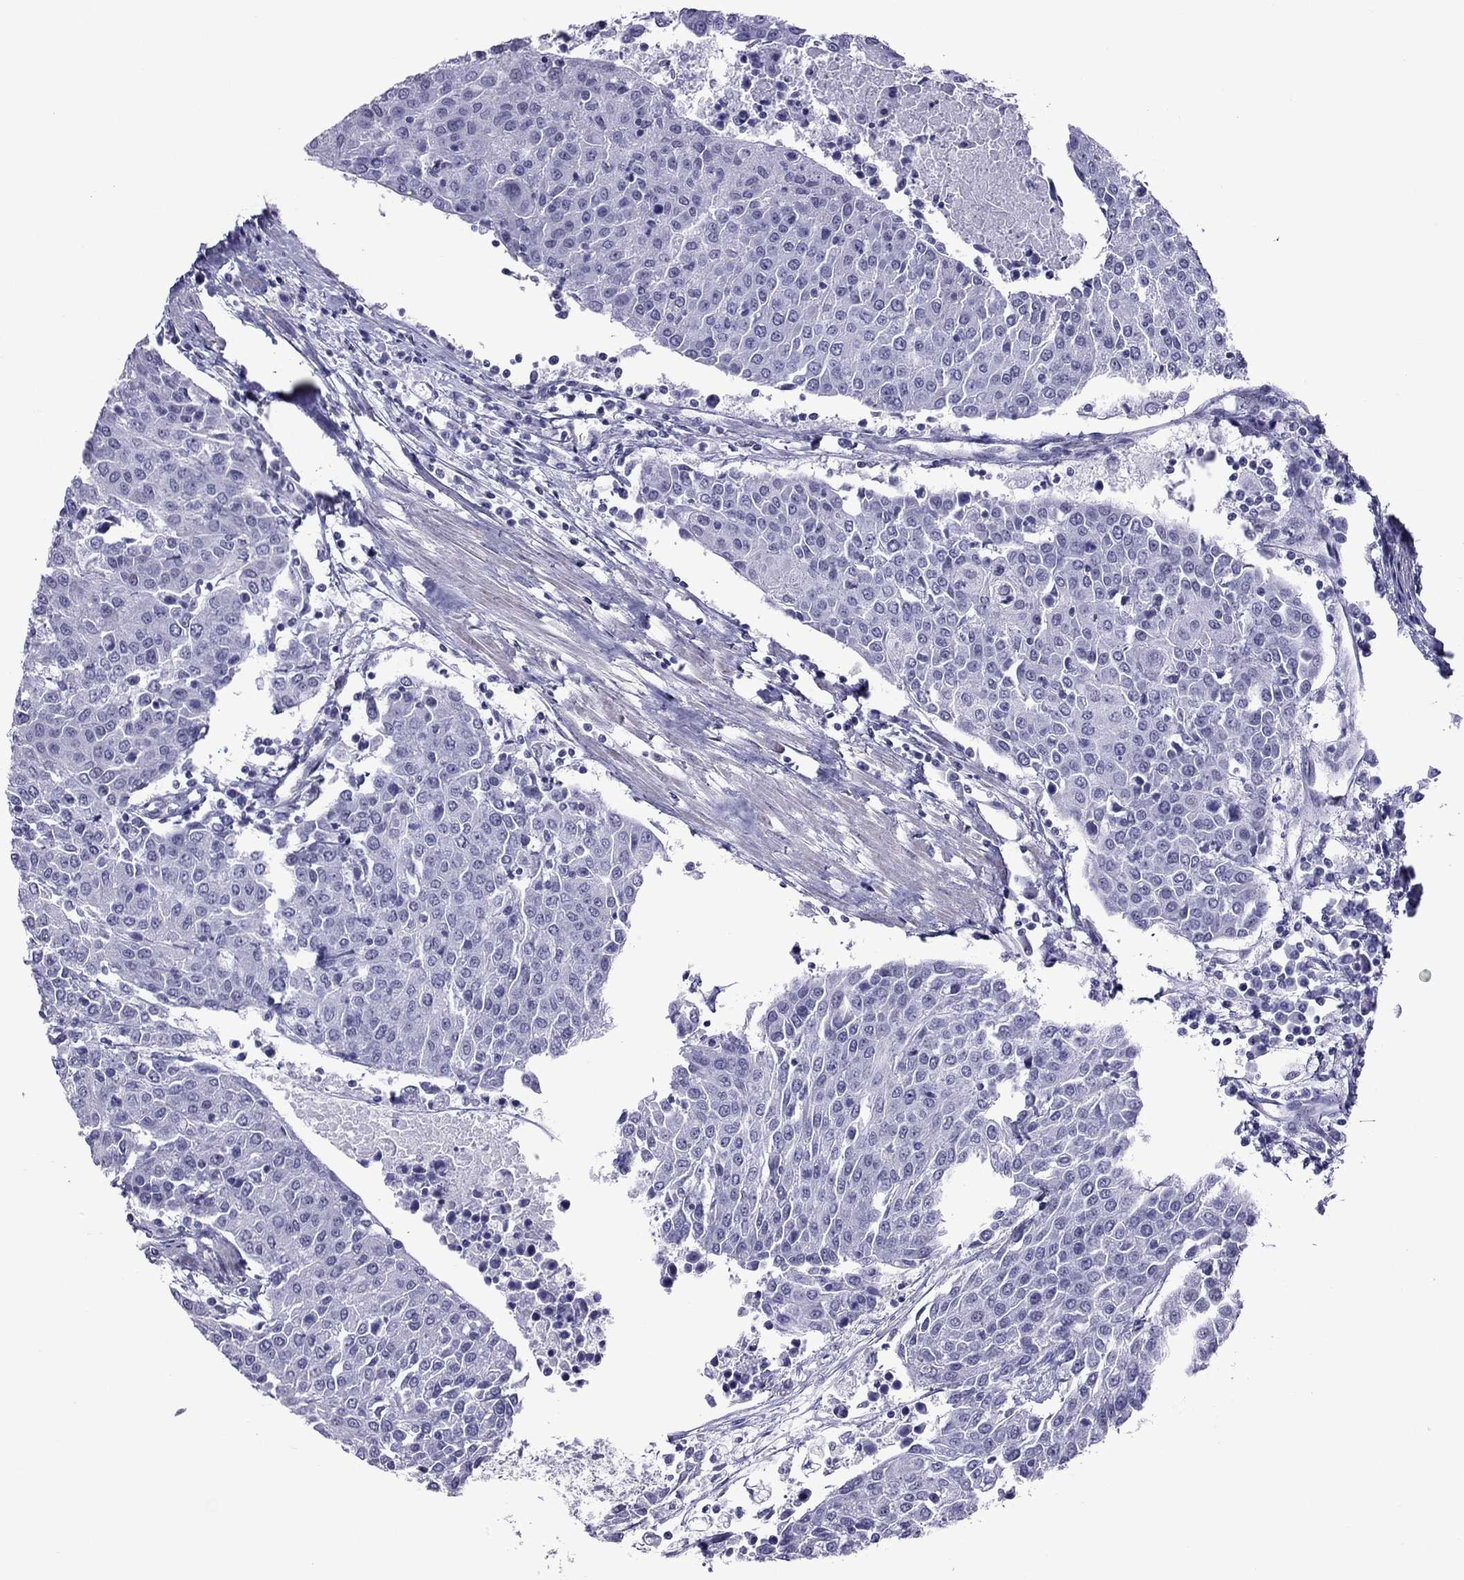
{"staining": {"intensity": "negative", "quantity": "none", "location": "none"}, "tissue": "urothelial cancer", "cell_type": "Tumor cells", "image_type": "cancer", "snomed": [{"axis": "morphology", "description": "Urothelial carcinoma, High grade"}, {"axis": "topography", "description": "Urinary bladder"}], "caption": "IHC of human high-grade urothelial carcinoma reveals no positivity in tumor cells.", "gene": "ZNF646", "patient": {"sex": "female", "age": 85}}